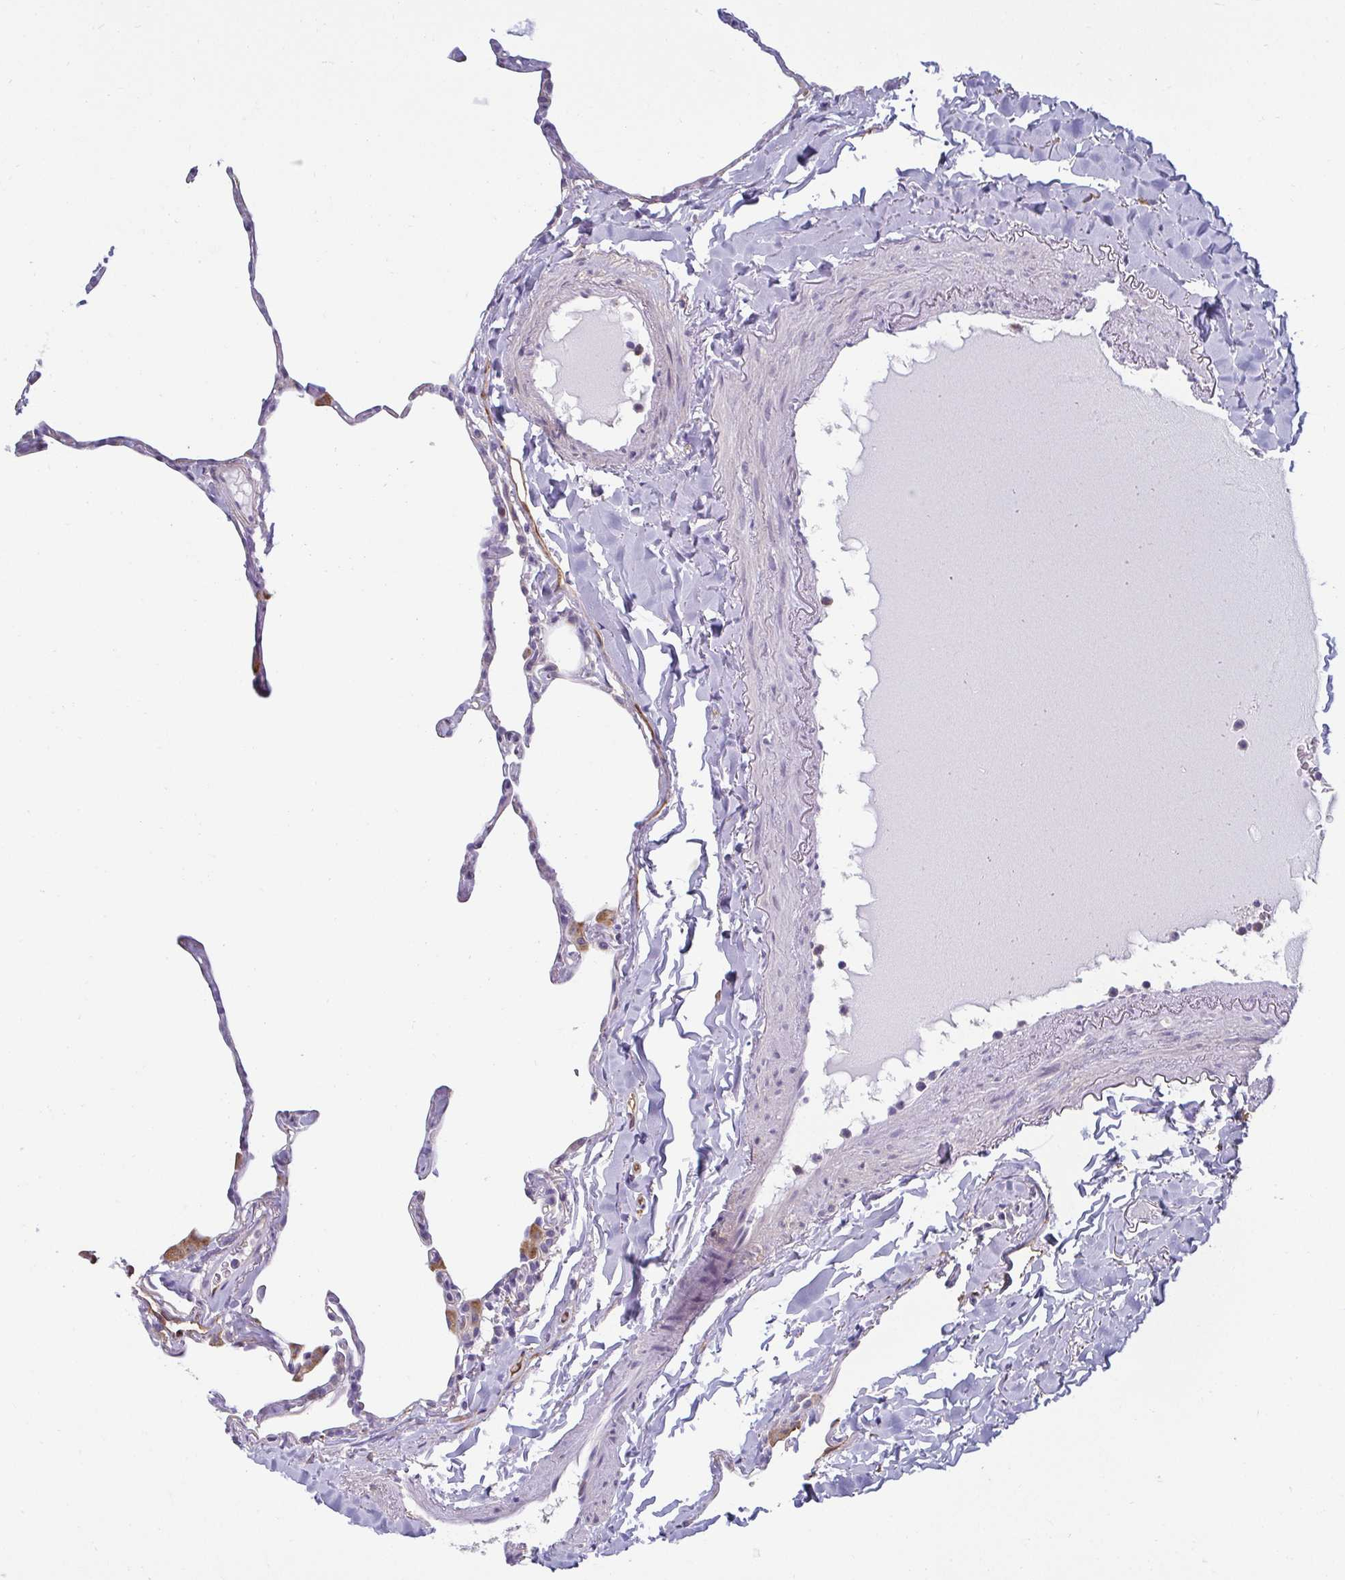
{"staining": {"intensity": "negative", "quantity": "none", "location": "none"}, "tissue": "lung", "cell_type": "Alveolar cells", "image_type": "normal", "snomed": [{"axis": "morphology", "description": "Normal tissue, NOS"}, {"axis": "topography", "description": "Lung"}], "caption": "Benign lung was stained to show a protein in brown. There is no significant staining in alveolar cells.", "gene": "PDE2A", "patient": {"sex": "male", "age": 65}}